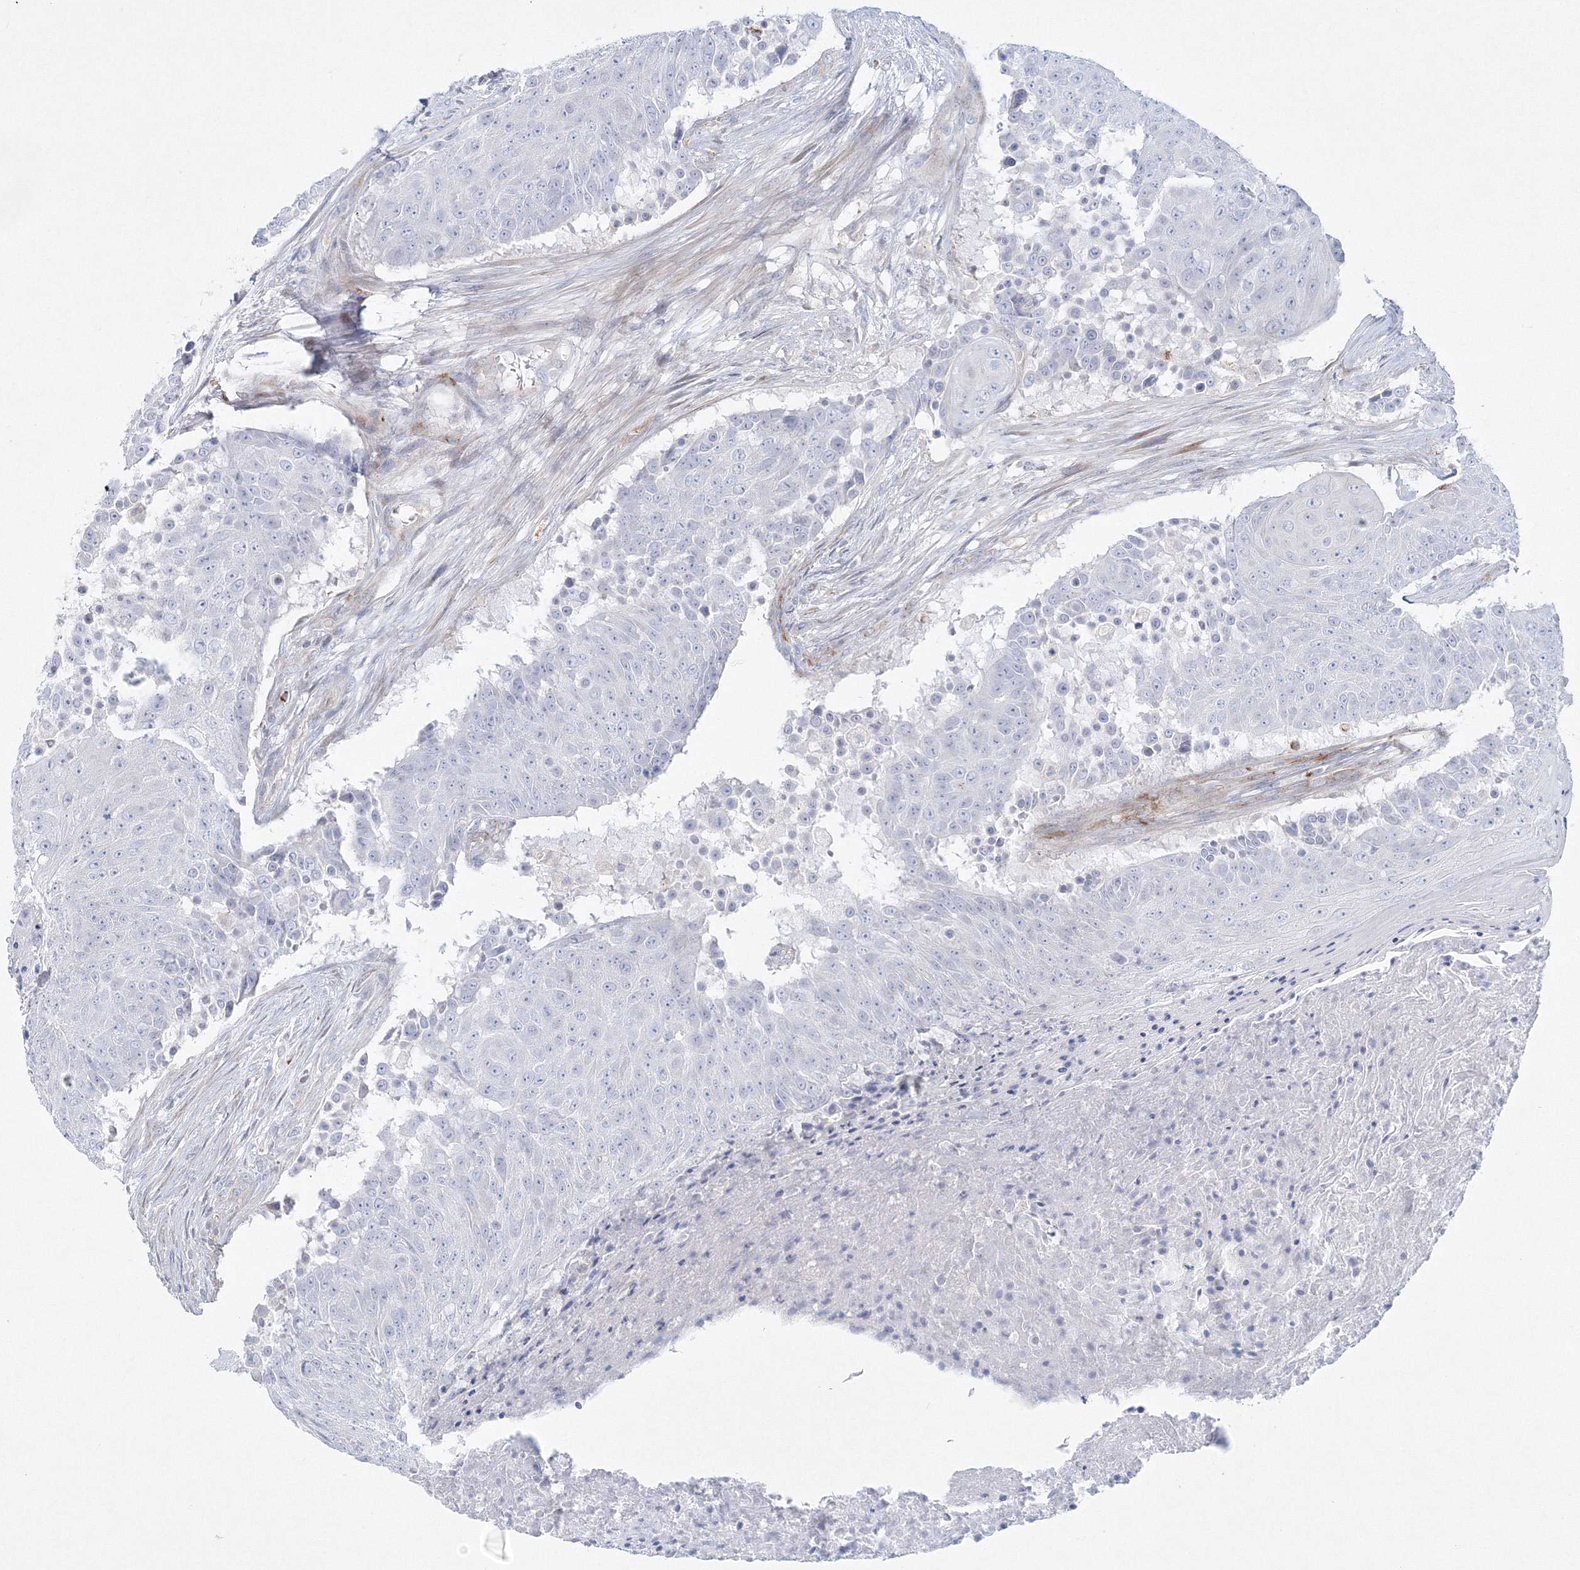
{"staining": {"intensity": "negative", "quantity": "none", "location": "none"}, "tissue": "urothelial cancer", "cell_type": "Tumor cells", "image_type": "cancer", "snomed": [{"axis": "morphology", "description": "Urothelial carcinoma, High grade"}, {"axis": "topography", "description": "Urinary bladder"}], "caption": "A histopathology image of urothelial cancer stained for a protein shows no brown staining in tumor cells.", "gene": "DNAH1", "patient": {"sex": "female", "age": 63}}